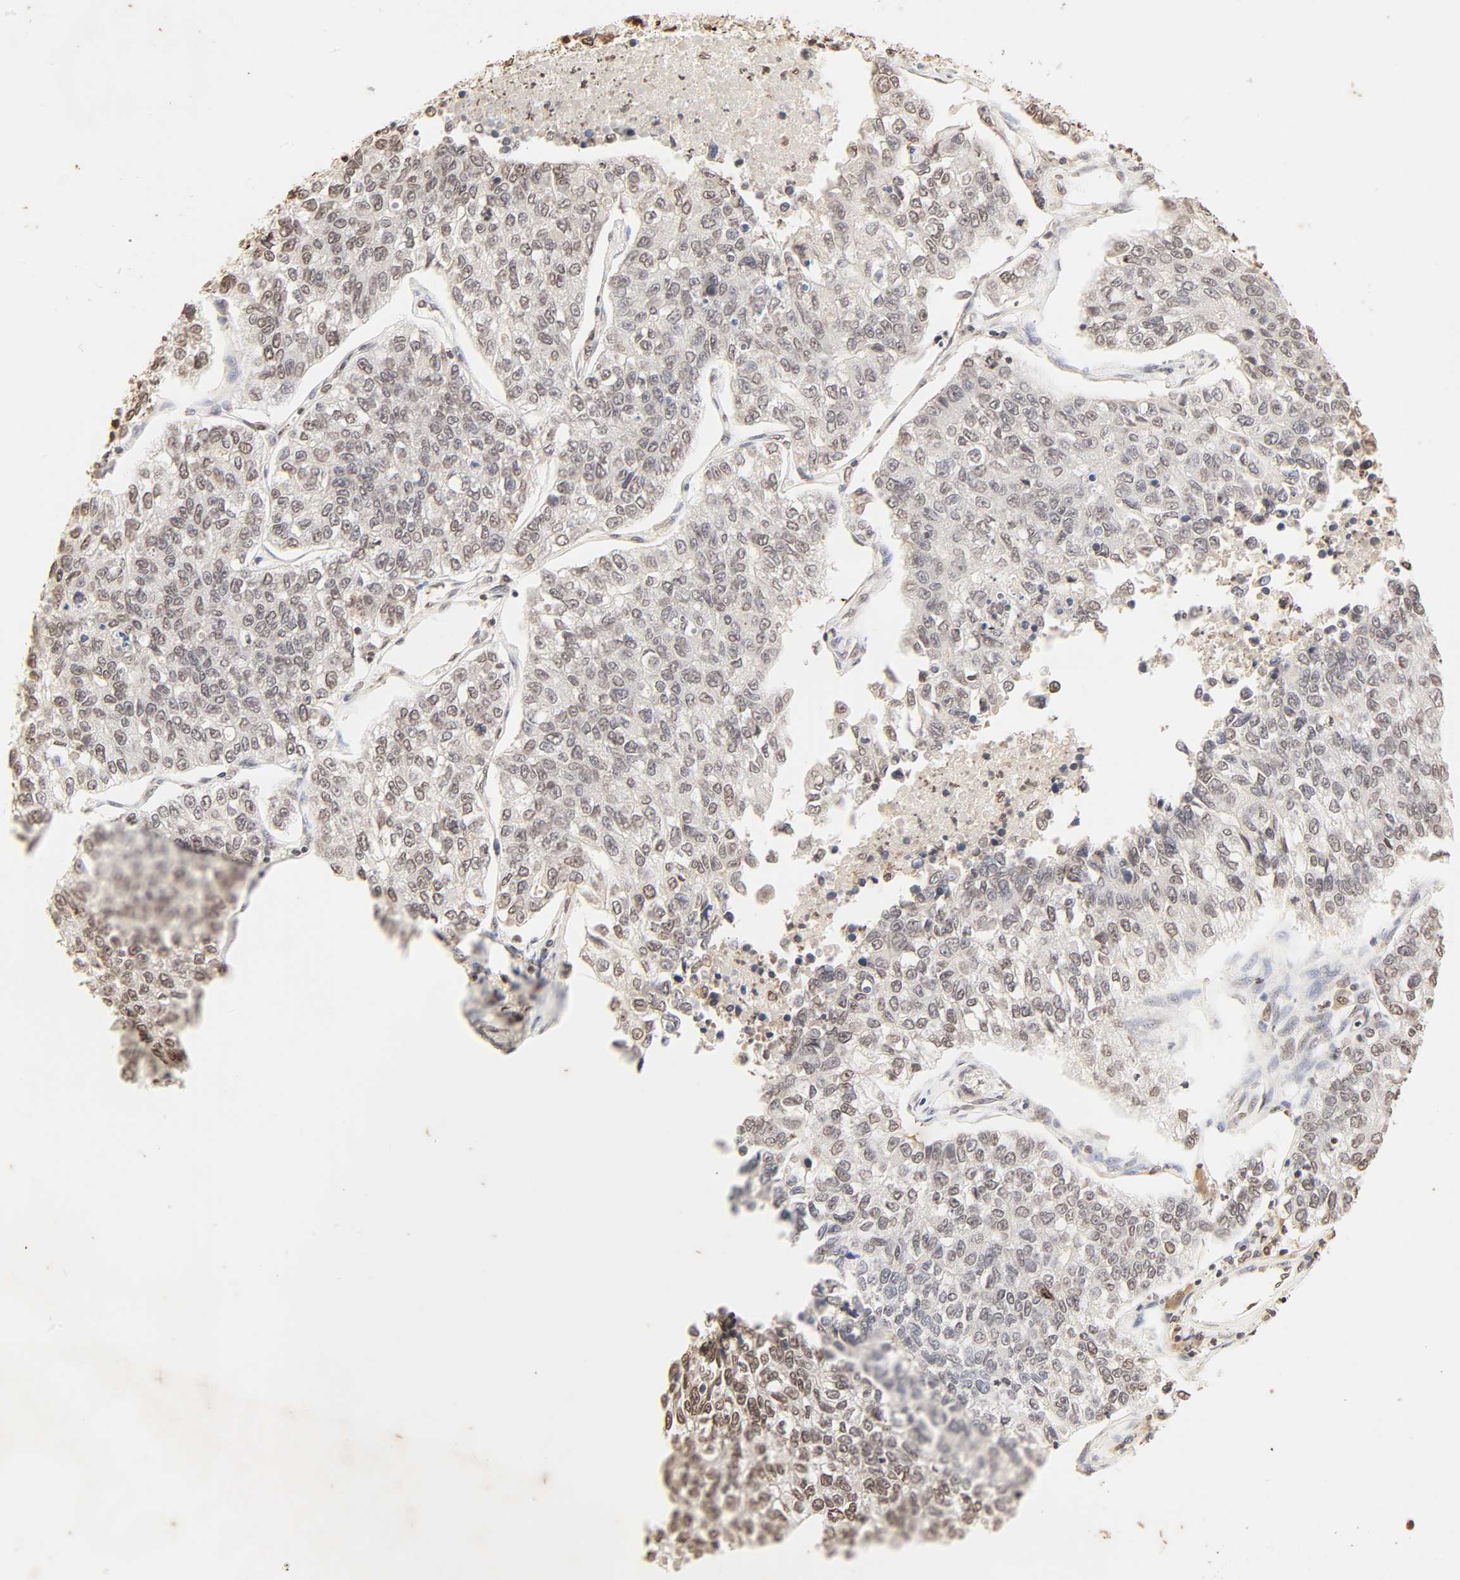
{"staining": {"intensity": "weak", "quantity": "25%-75%", "location": "nuclear"}, "tissue": "lung cancer", "cell_type": "Tumor cells", "image_type": "cancer", "snomed": [{"axis": "morphology", "description": "Adenocarcinoma, NOS"}, {"axis": "topography", "description": "Lung"}], "caption": "There is low levels of weak nuclear positivity in tumor cells of adenocarcinoma (lung), as demonstrated by immunohistochemical staining (brown color).", "gene": "TBL1X", "patient": {"sex": "male", "age": 49}}